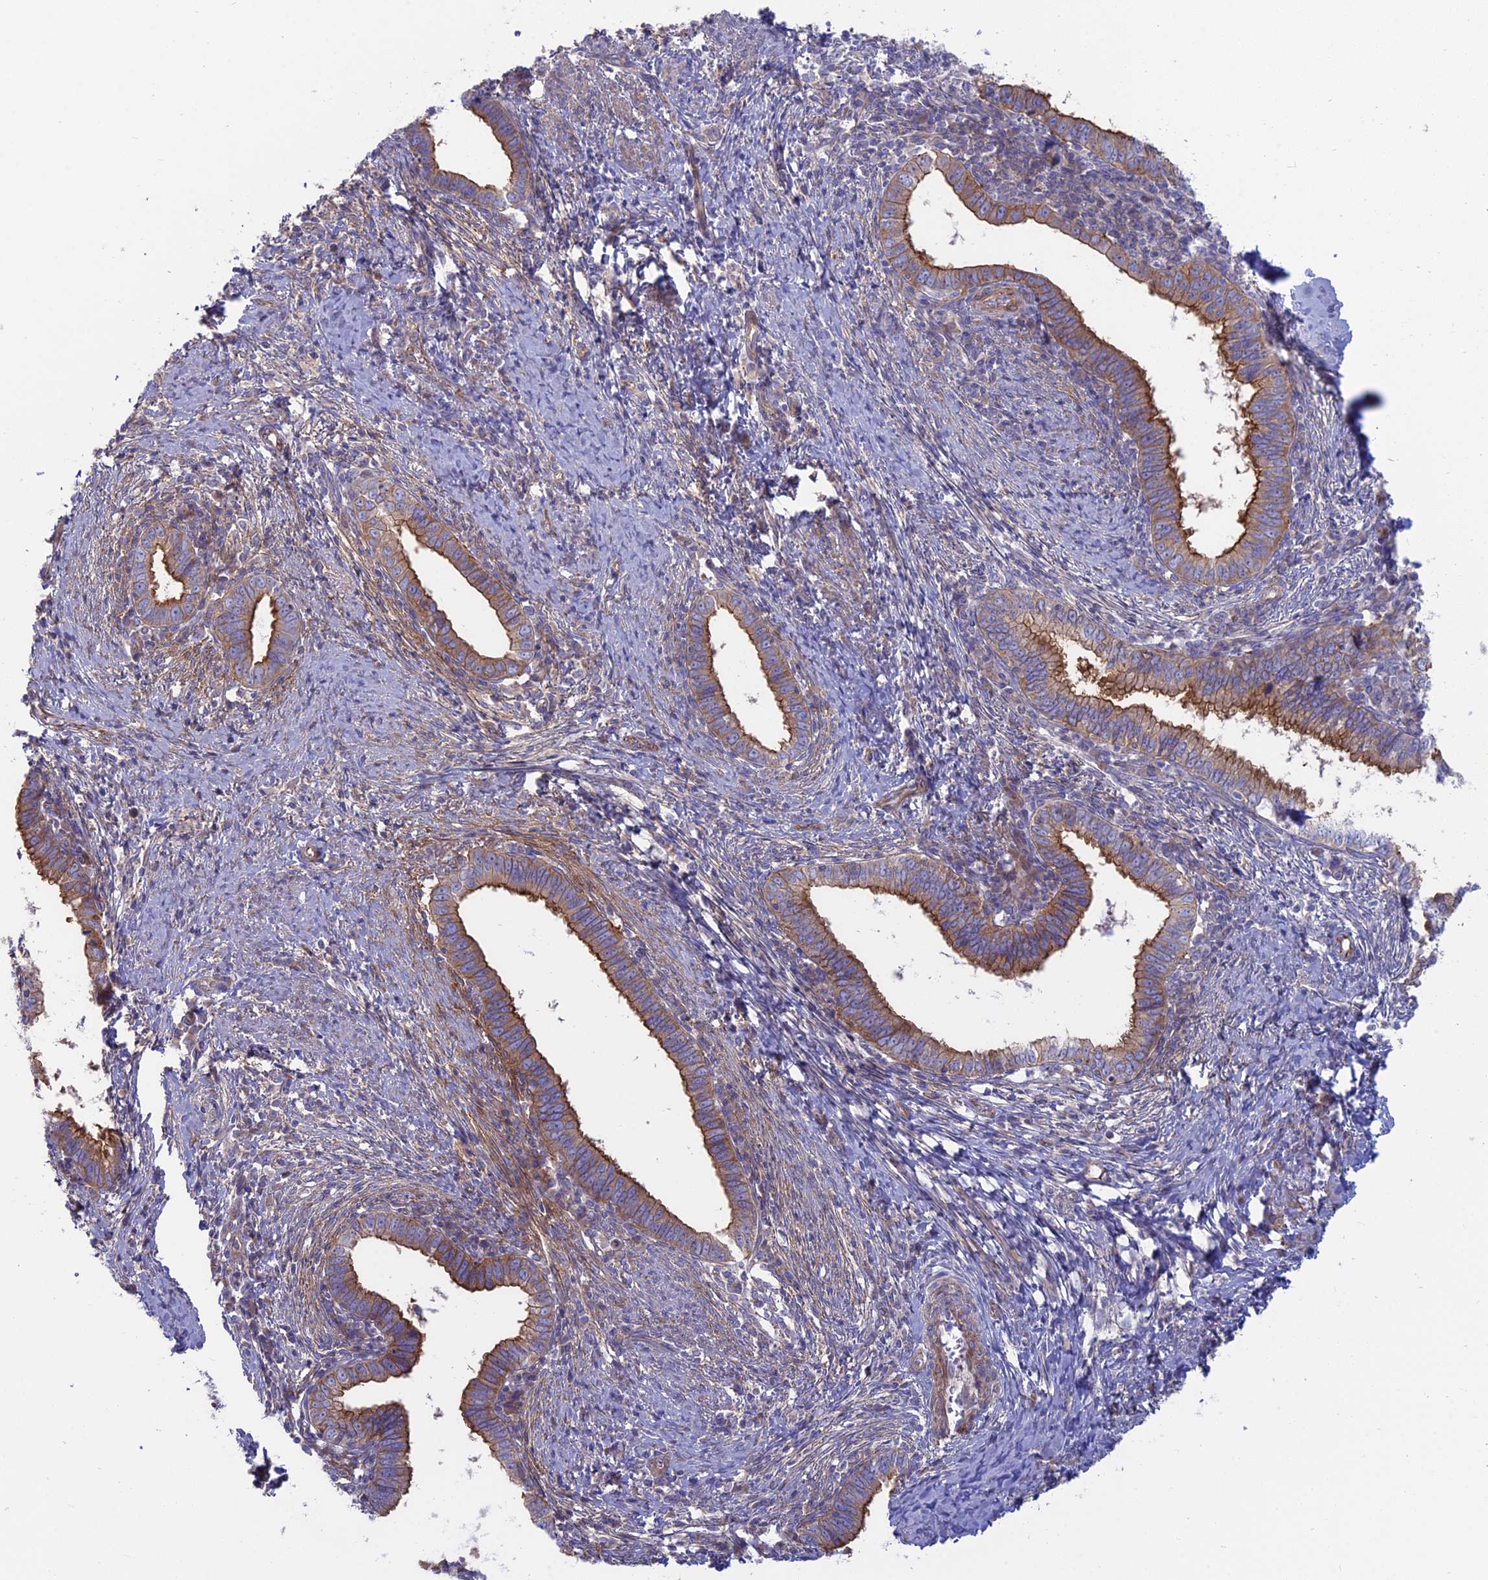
{"staining": {"intensity": "strong", "quantity": ">75%", "location": "cytoplasmic/membranous"}, "tissue": "cervical cancer", "cell_type": "Tumor cells", "image_type": "cancer", "snomed": [{"axis": "morphology", "description": "Adenocarcinoma, NOS"}, {"axis": "topography", "description": "Cervix"}], "caption": "Immunohistochemistry of human cervical cancer exhibits high levels of strong cytoplasmic/membranous staining in approximately >75% of tumor cells.", "gene": "MYO5B", "patient": {"sex": "female", "age": 36}}